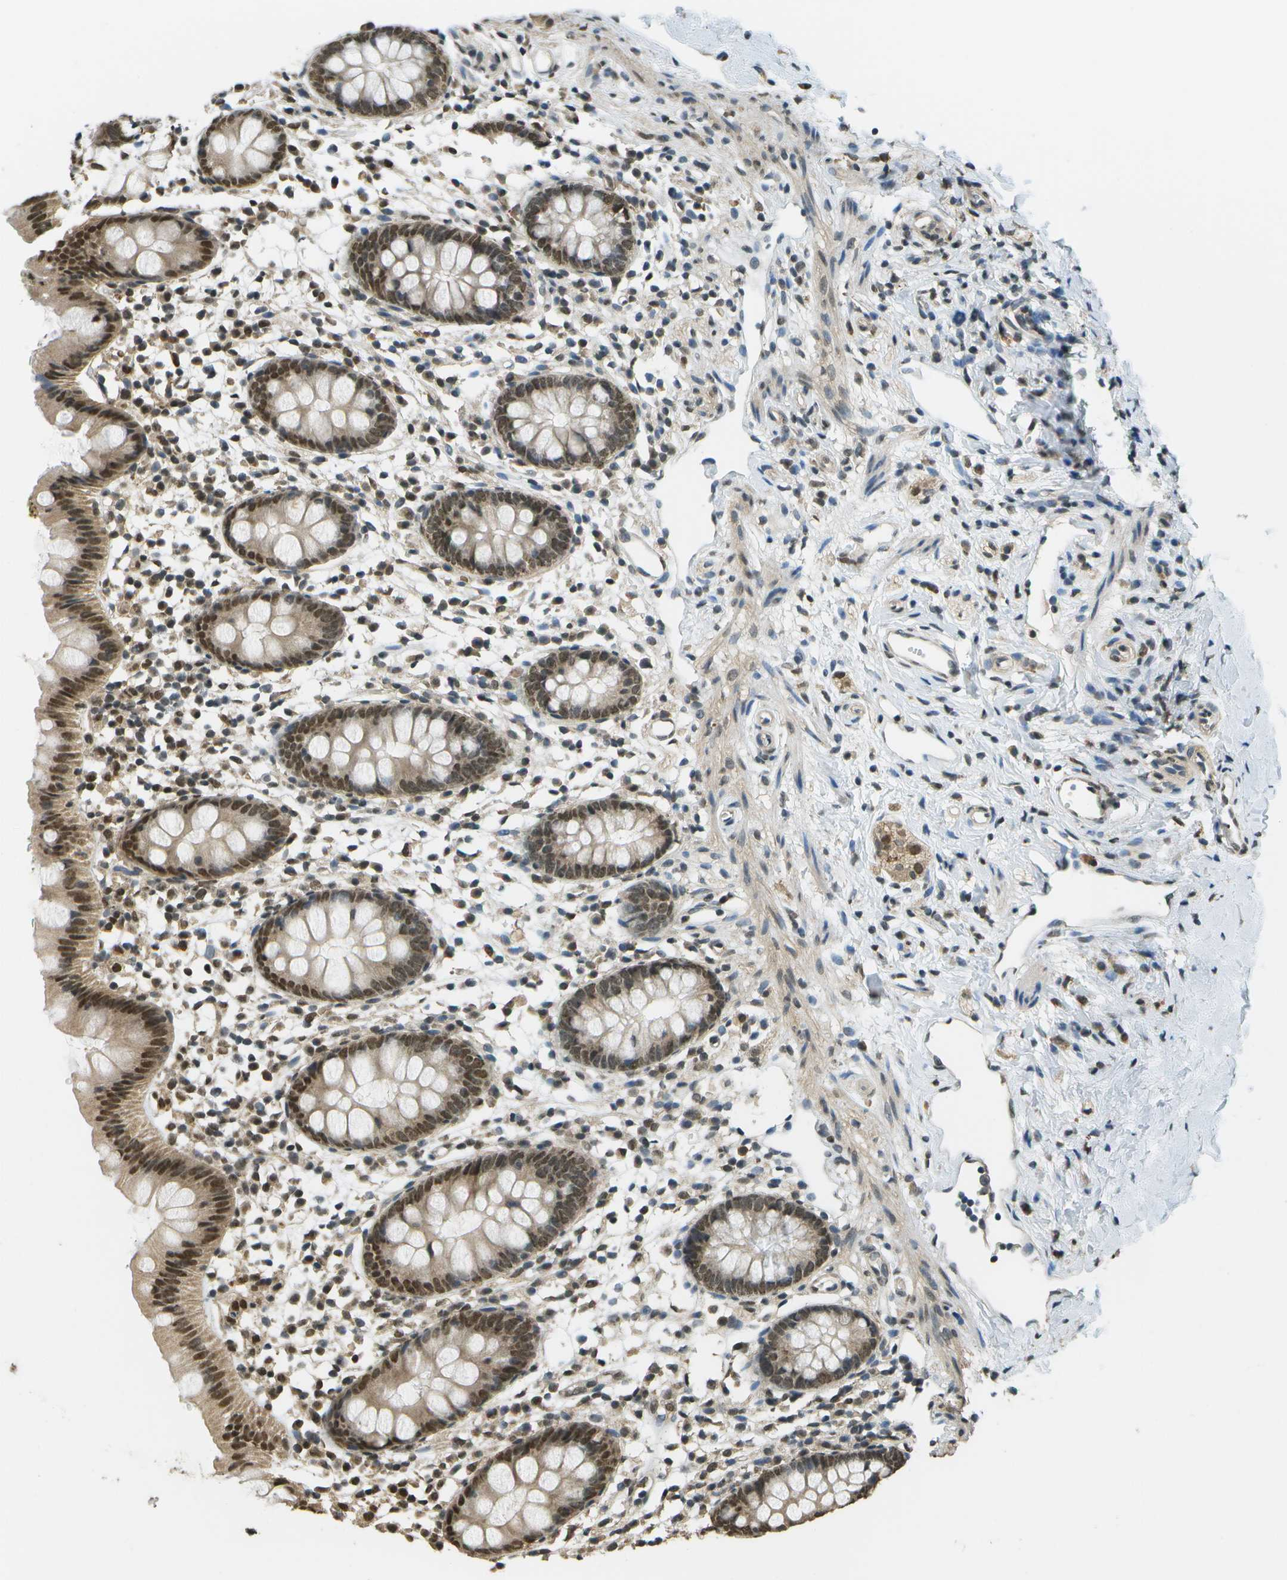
{"staining": {"intensity": "moderate", "quantity": ">75%", "location": "cytoplasmic/membranous,nuclear"}, "tissue": "appendix", "cell_type": "Glandular cells", "image_type": "normal", "snomed": [{"axis": "morphology", "description": "Normal tissue, NOS"}, {"axis": "topography", "description": "Appendix"}], "caption": "Immunohistochemical staining of unremarkable appendix exhibits >75% levels of moderate cytoplasmic/membranous,nuclear protein positivity in about >75% of glandular cells.", "gene": "ABL2", "patient": {"sex": "female", "age": 20}}